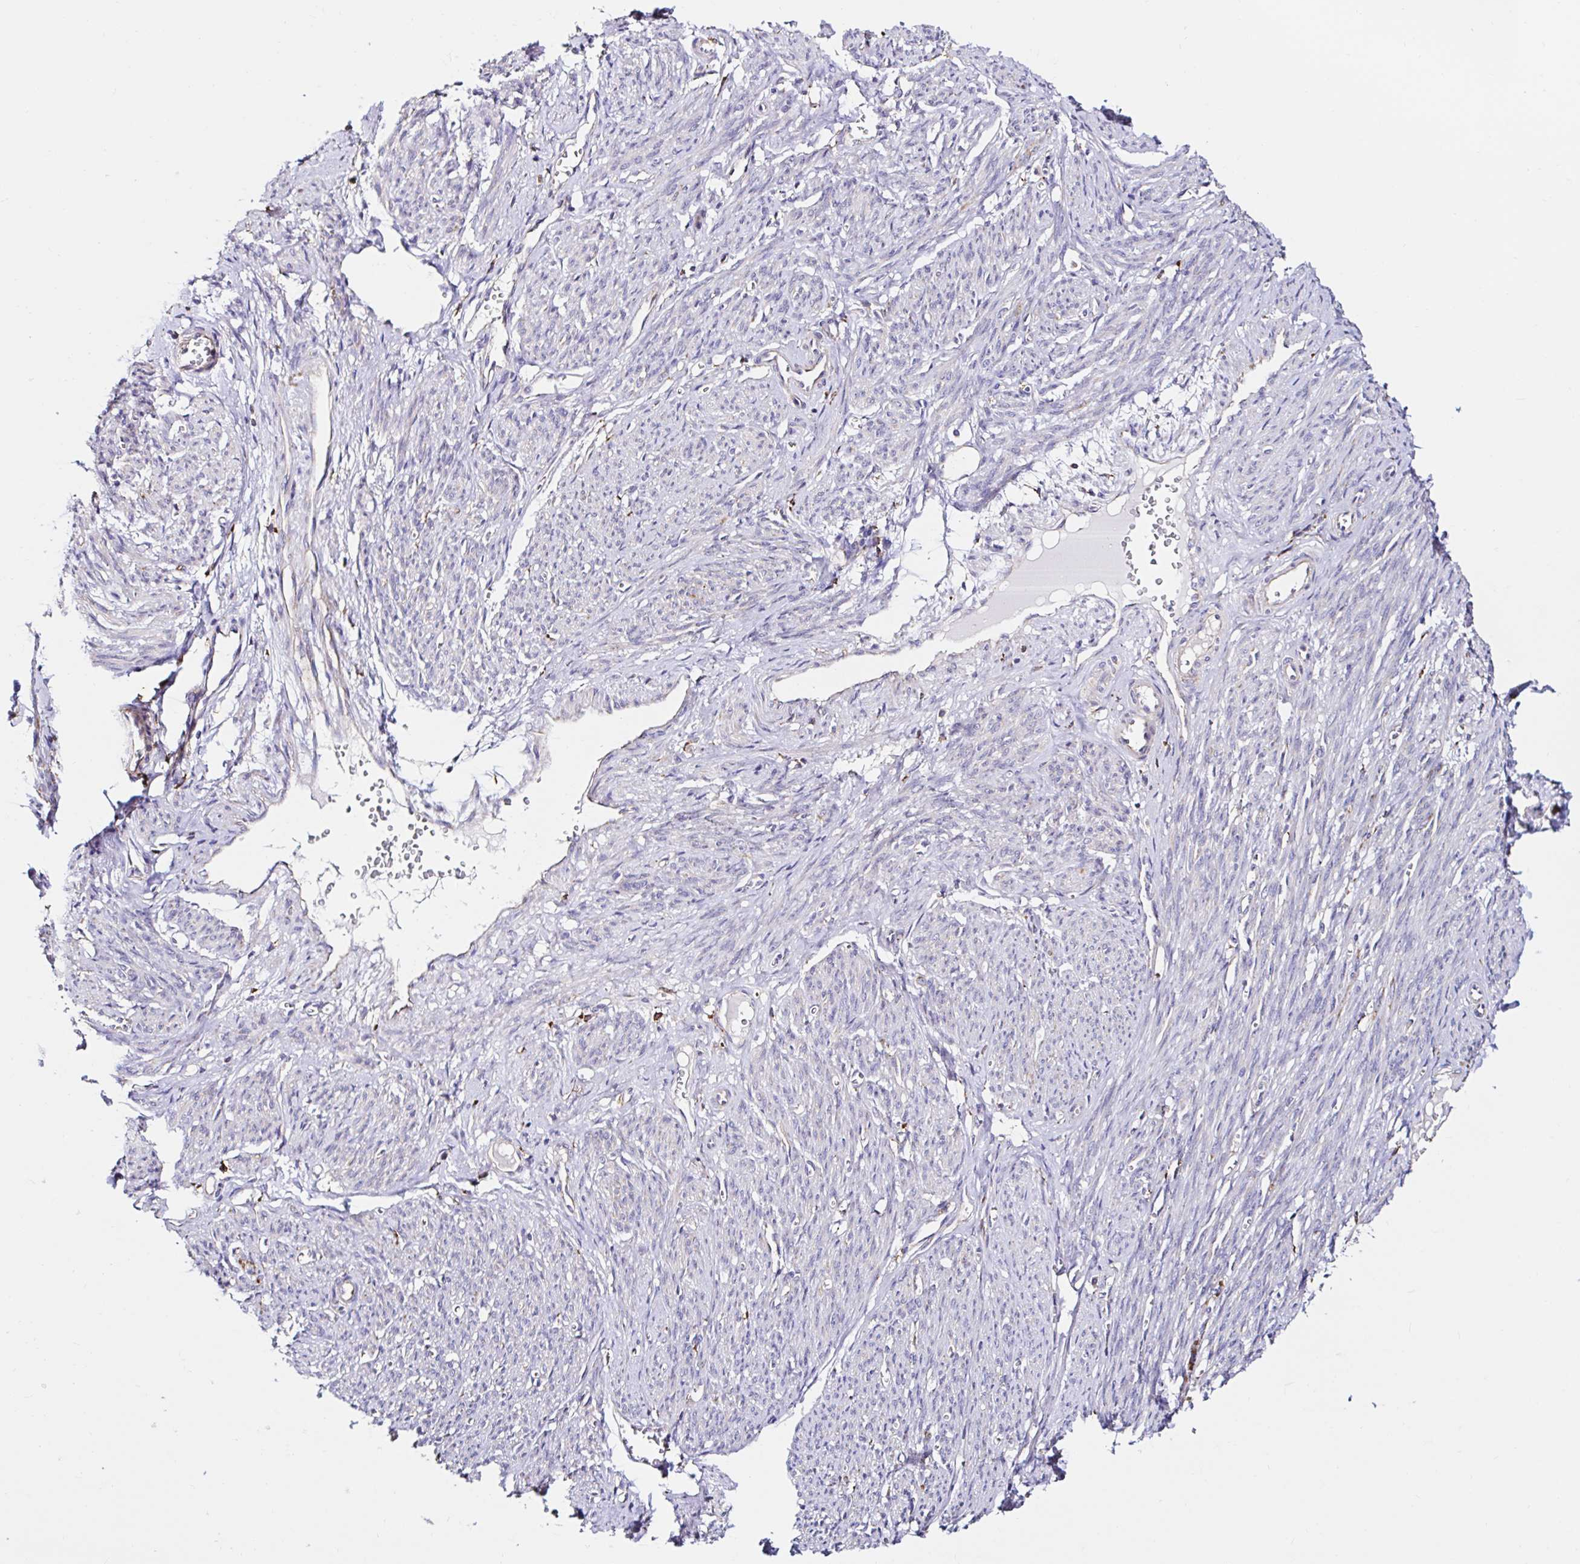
{"staining": {"intensity": "negative", "quantity": "none", "location": "none"}, "tissue": "smooth muscle", "cell_type": "Smooth muscle cells", "image_type": "normal", "snomed": [{"axis": "morphology", "description": "Normal tissue, NOS"}, {"axis": "topography", "description": "Smooth muscle"}], "caption": "This is an immunohistochemistry photomicrograph of unremarkable human smooth muscle. There is no expression in smooth muscle cells.", "gene": "MSR1", "patient": {"sex": "female", "age": 65}}